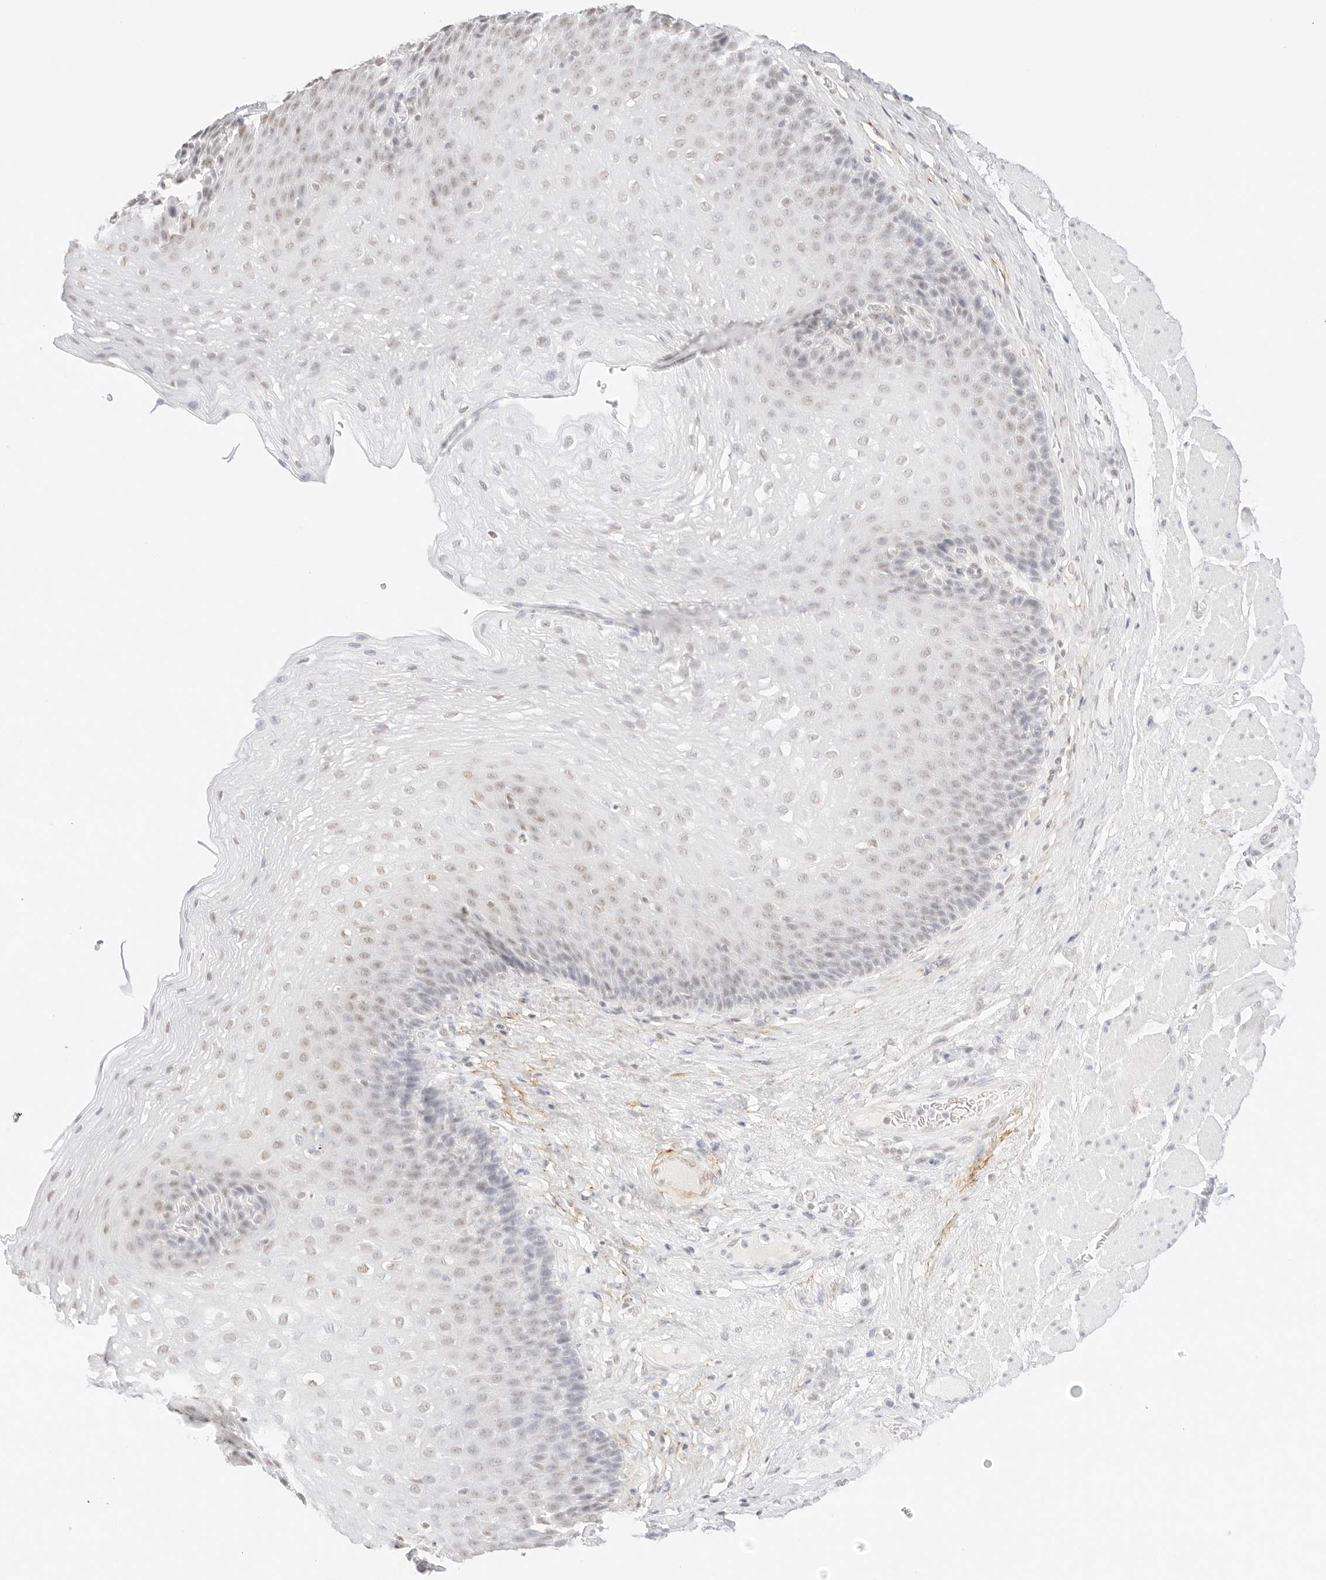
{"staining": {"intensity": "weak", "quantity": "25%-75%", "location": "nuclear"}, "tissue": "esophagus", "cell_type": "Squamous epithelial cells", "image_type": "normal", "snomed": [{"axis": "morphology", "description": "Normal tissue, NOS"}, {"axis": "topography", "description": "Esophagus"}], "caption": "The immunohistochemical stain shows weak nuclear staining in squamous epithelial cells of unremarkable esophagus. The staining was performed using DAB, with brown indicating positive protein expression. Nuclei are stained blue with hematoxylin.", "gene": "FBLN5", "patient": {"sex": "female", "age": 66}}